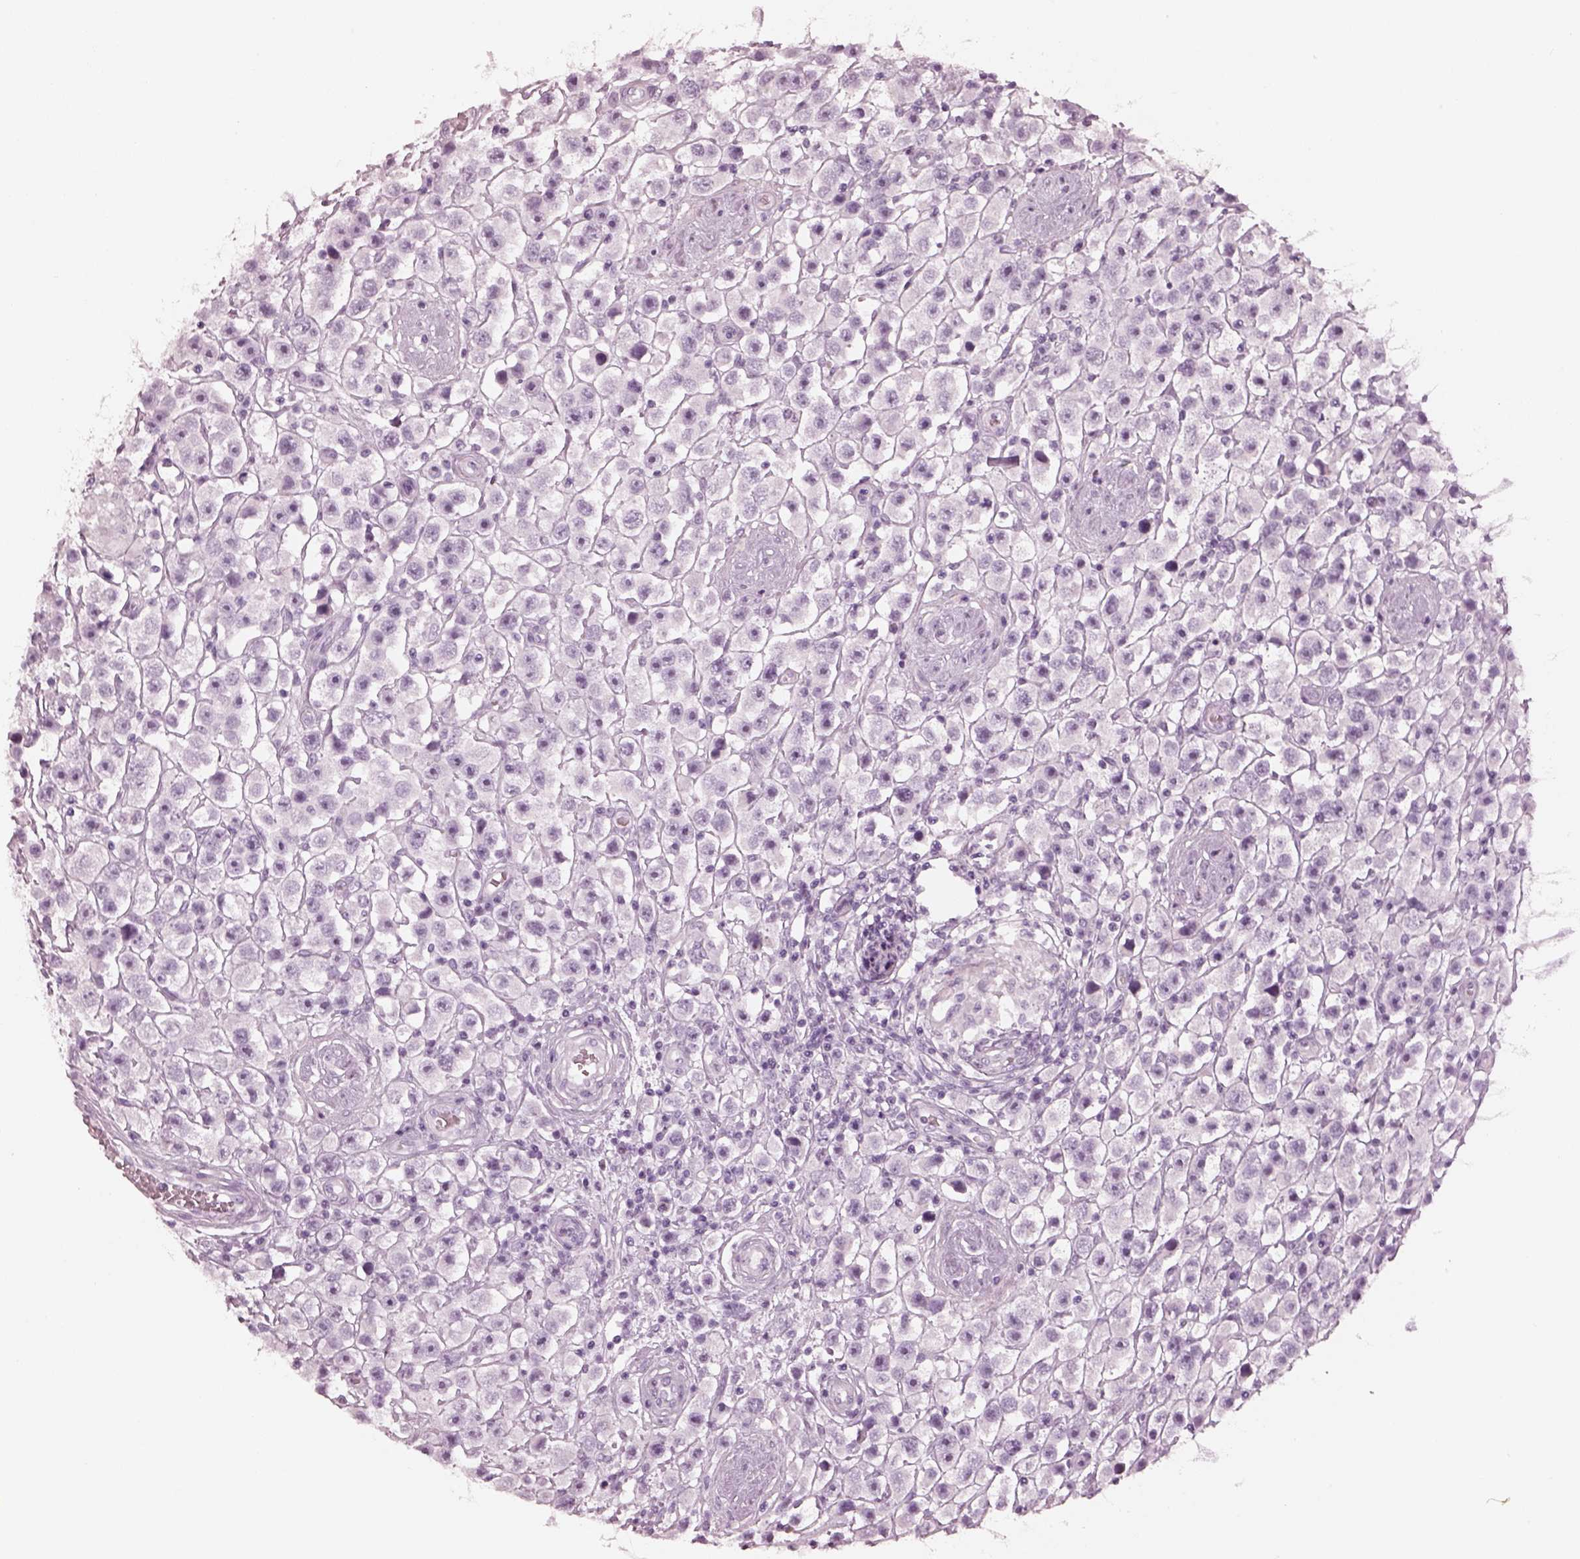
{"staining": {"intensity": "negative", "quantity": "none", "location": "none"}, "tissue": "testis cancer", "cell_type": "Tumor cells", "image_type": "cancer", "snomed": [{"axis": "morphology", "description": "Seminoma, NOS"}, {"axis": "topography", "description": "Testis"}], "caption": "IHC micrograph of testis cancer (seminoma) stained for a protein (brown), which reveals no positivity in tumor cells. The staining was performed using DAB to visualize the protein expression in brown, while the nuclei were stained in blue with hematoxylin (Magnification: 20x).", "gene": "OPN4", "patient": {"sex": "male", "age": 45}}